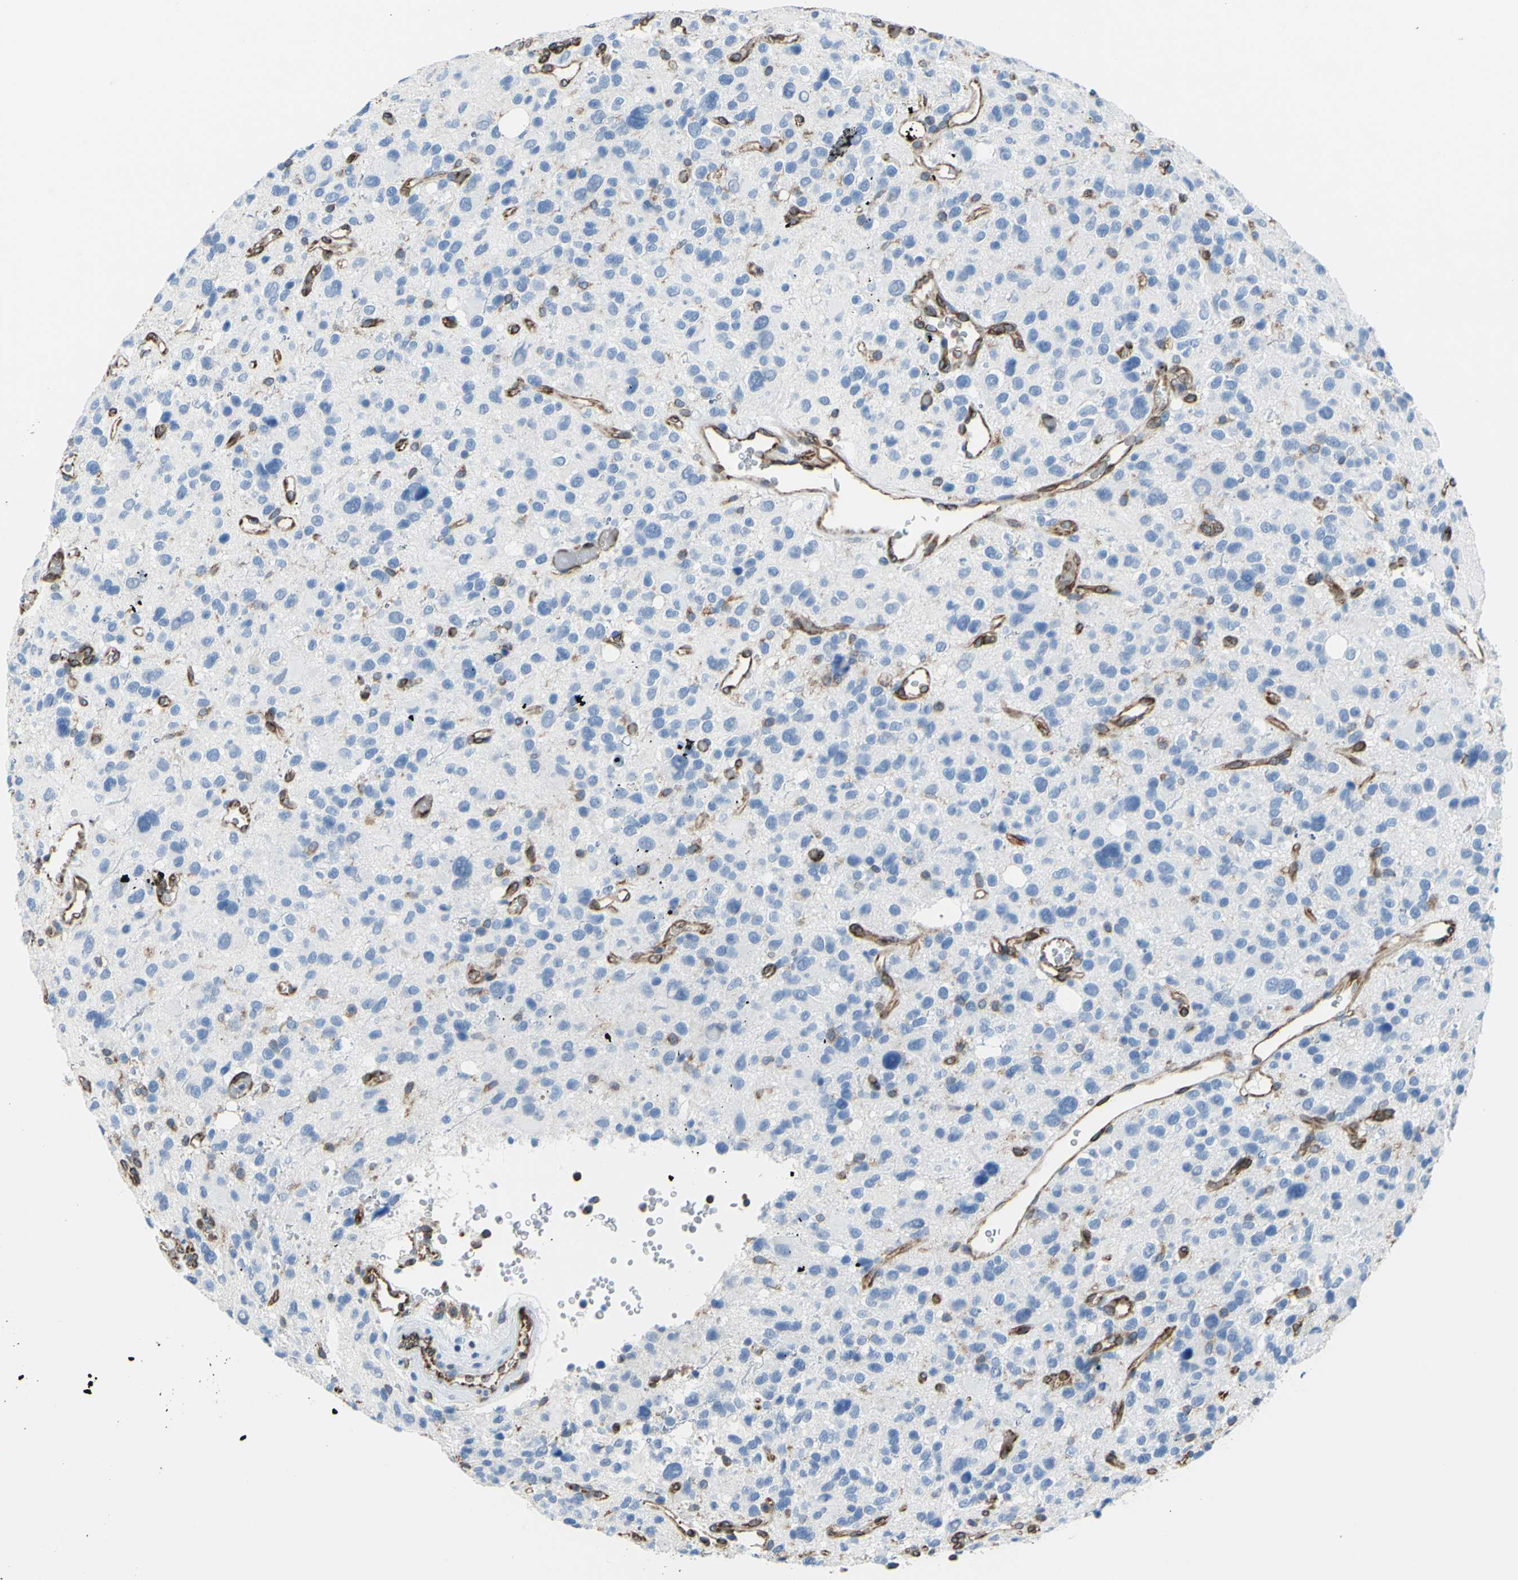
{"staining": {"intensity": "negative", "quantity": "none", "location": "none"}, "tissue": "glioma", "cell_type": "Tumor cells", "image_type": "cancer", "snomed": [{"axis": "morphology", "description": "Glioma, malignant, High grade"}, {"axis": "topography", "description": "Brain"}], "caption": "Immunohistochemical staining of human malignant glioma (high-grade) demonstrates no significant expression in tumor cells. (DAB (3,3'-diaminobenzidine) immunohistochemistry, high magnification).", "gene": "MGST2", "patient": {"sex": "male", "age": 48}}